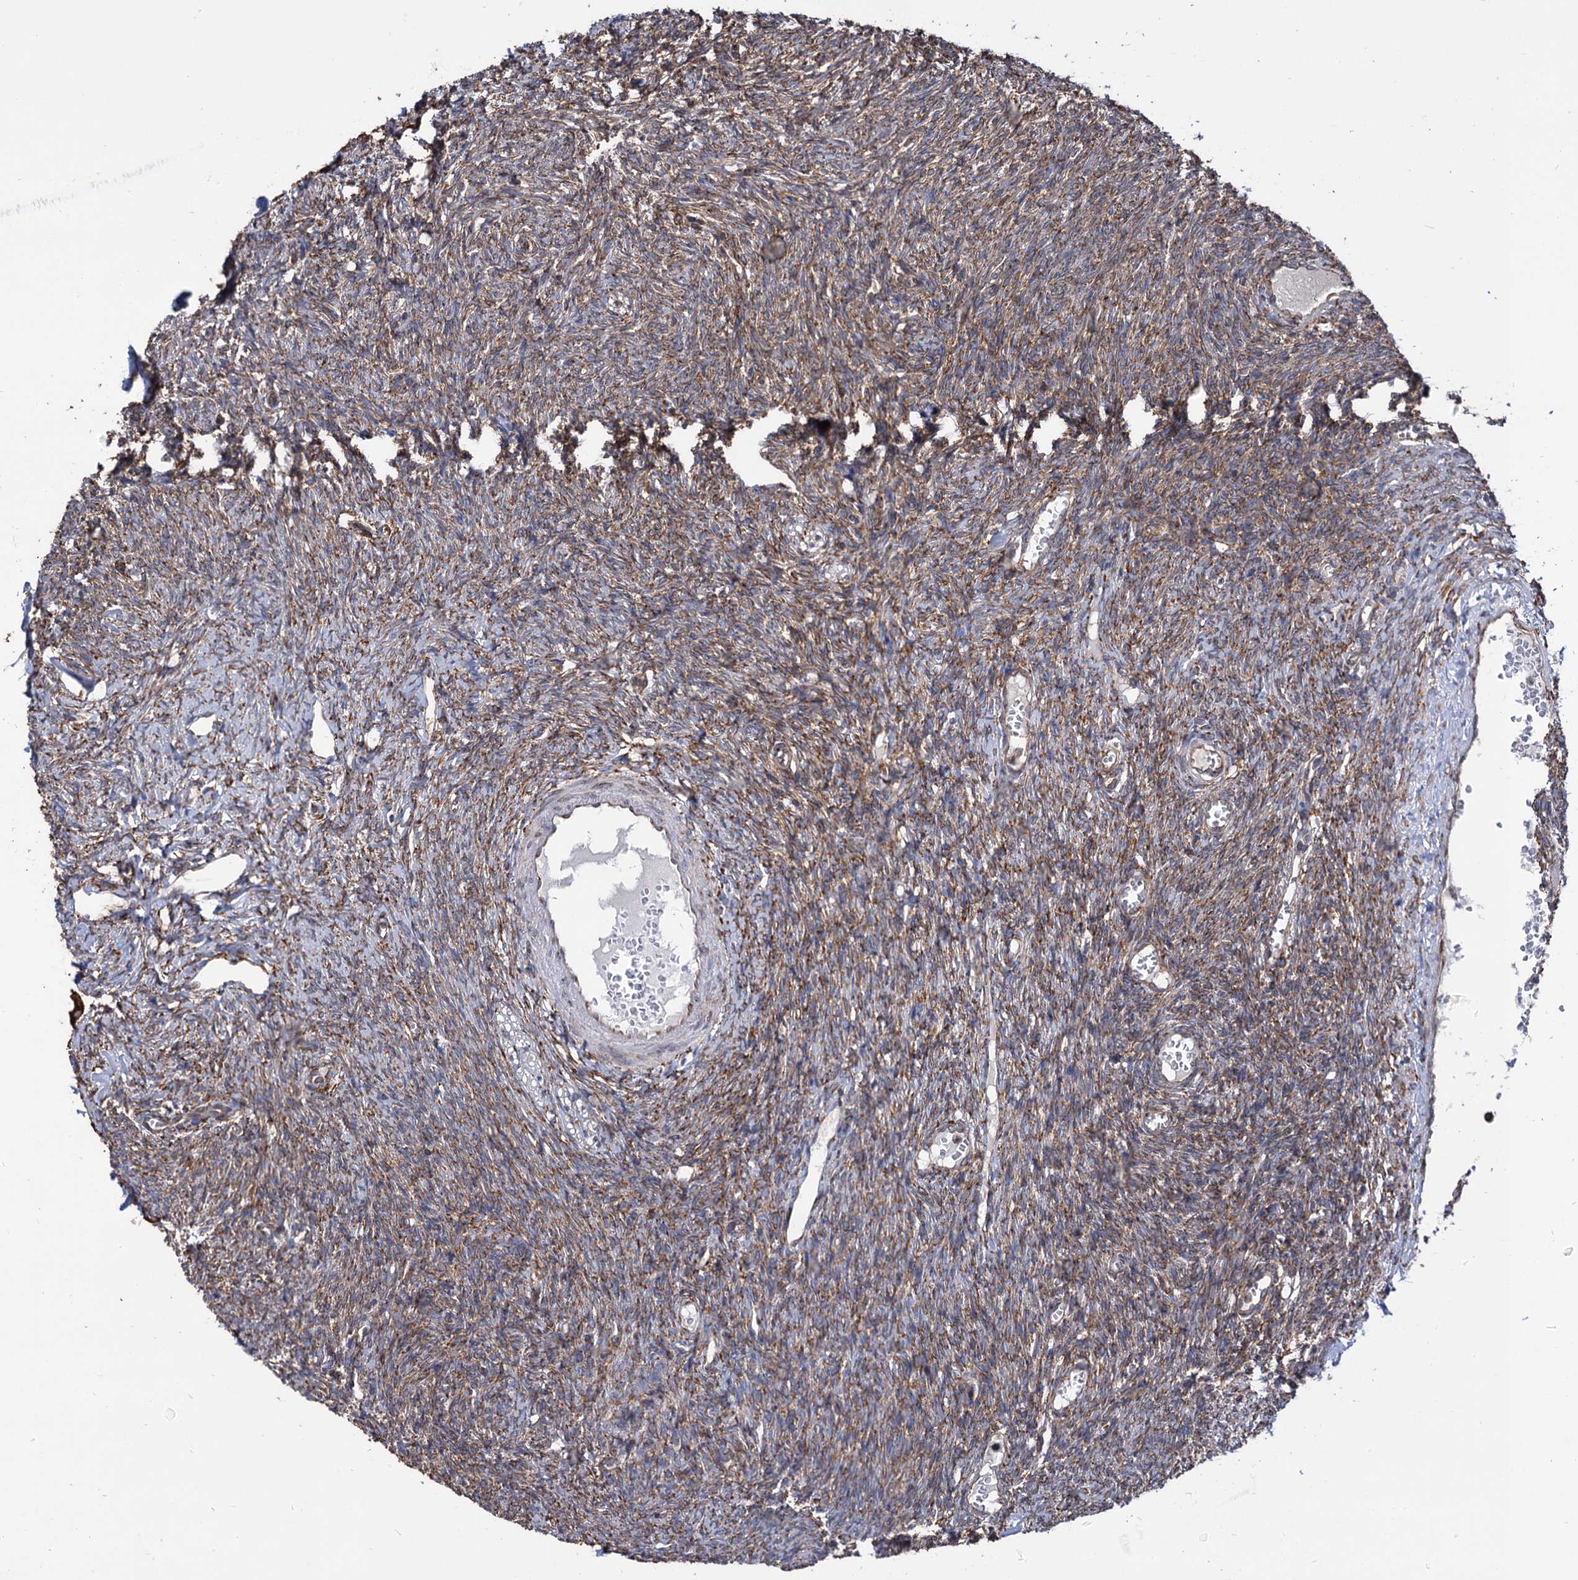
{"staining": {"intensity": "moderate", "quantity": ">75%", "location": "cytoplasmic/membranous"}, "tissue": "ovary", "cell_type": "Follicle cells", "image_type": "normal", "snomed": [{"axis": "morphology", "description": "Normal tissue, NOS"}, {"axis": "morphology", "description": "Cyst, NOS"}, {"axis": "topography", "description": "Ovary"}], "caption": "A photomicrograph showing moderate cytoplasmic/membranous staining in approximately >75% of follicle cells in benign ovary, as visualized by brown immunohistochemical staining.", "gene": "CDAN1", "patient": {"sex": "female", "age": 33}}